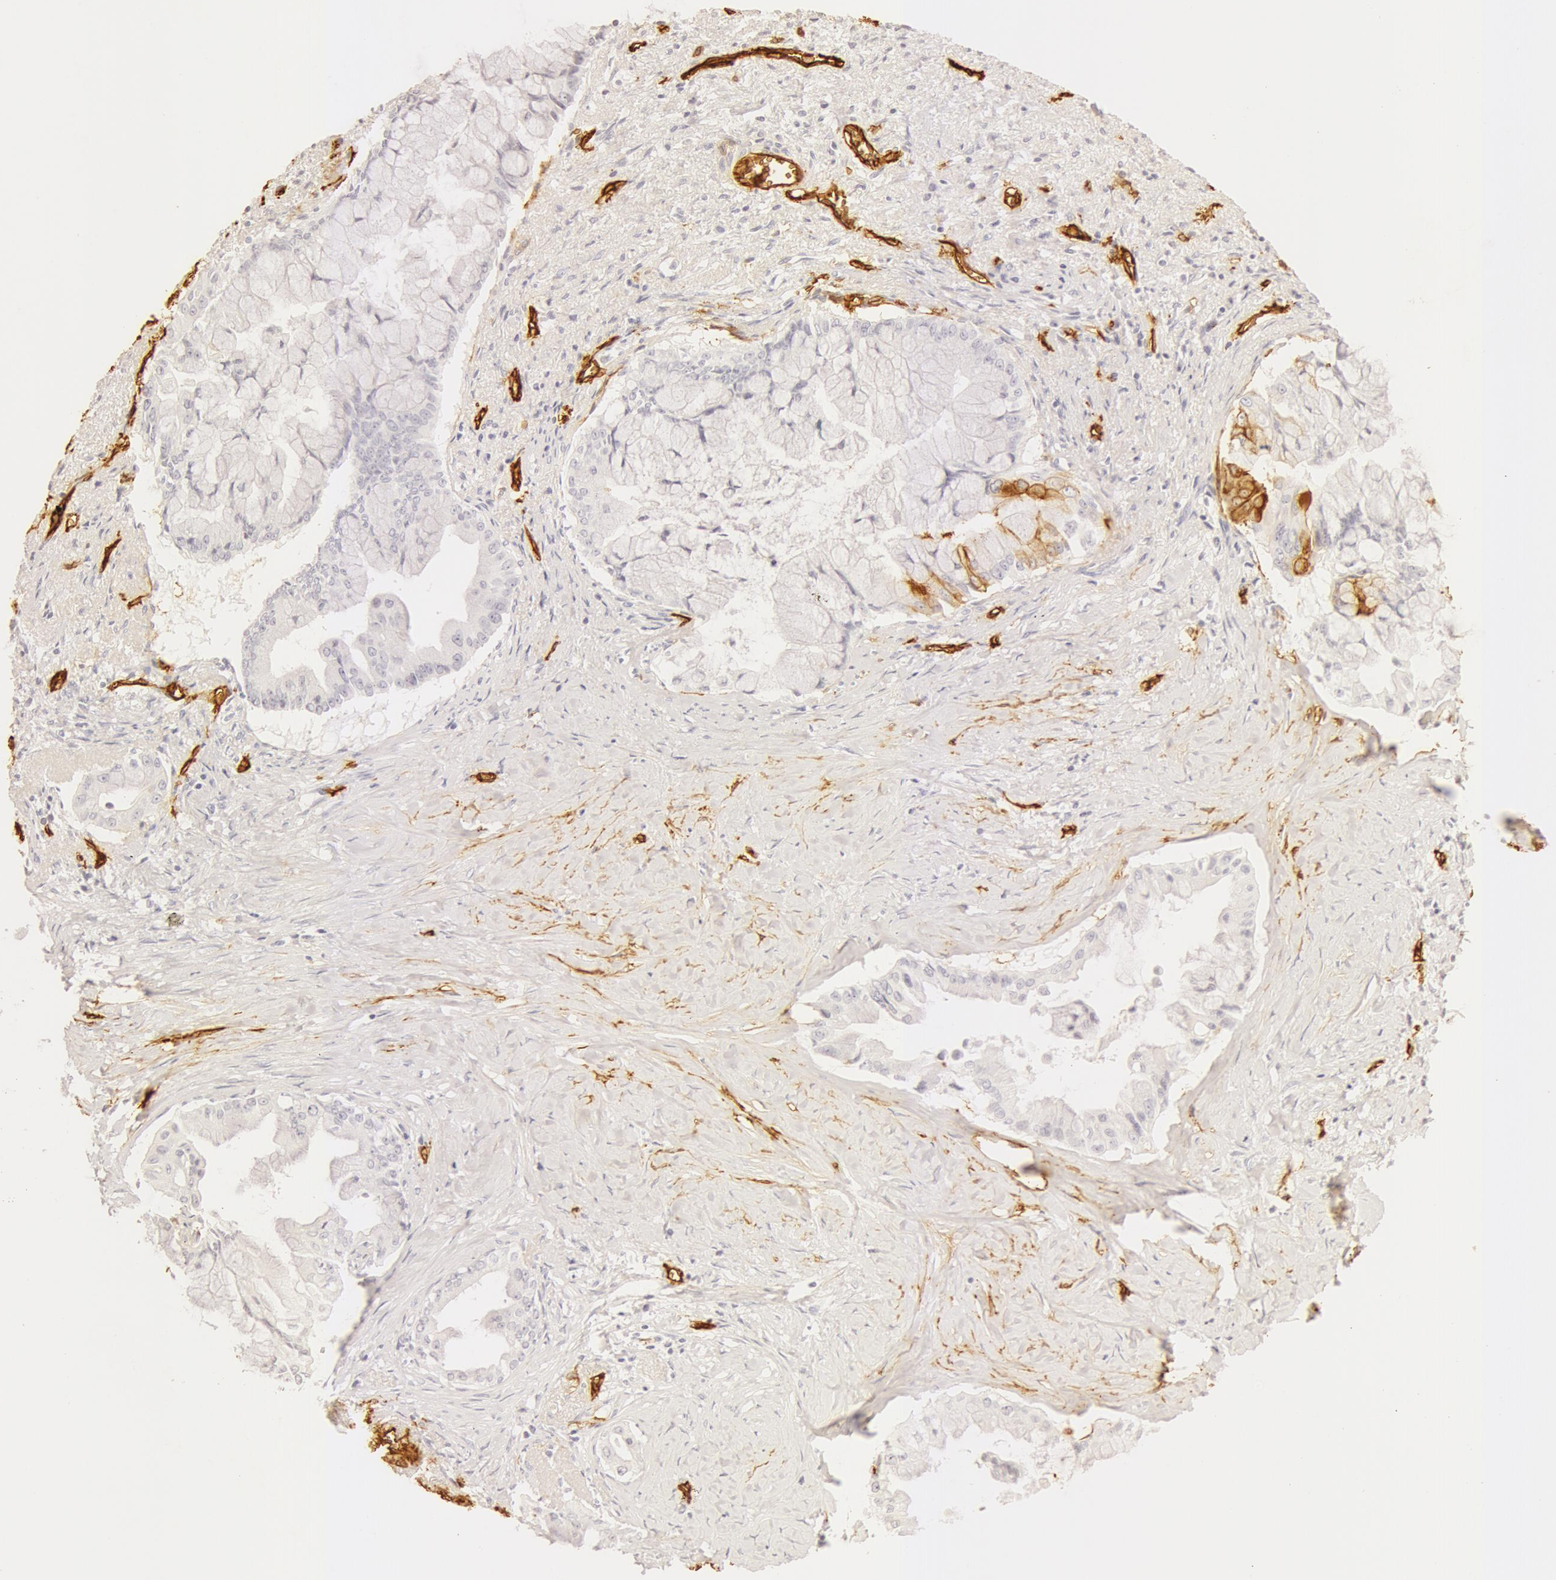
{"staining": {"intensity": "negative", "quantity": "none", "location": "none"}, "tissue": "pancreatic cancer", "cell_type": "Tumor cells", "image_type": "cancer", "snomed": [{"axis": "morphology", "description": "Adenocarcinoma, NOS"}, {"axis": "topography", "description": "Pancreas"}], "caption": "Immunohistochemistry (IHC) histopathology image of pancreatic adenocarcinoma stained for a protein (brown), which reveals no positivity in tumor cells.", "gene": "AQP1", "patient": {"sex": "male", "age": 59}}